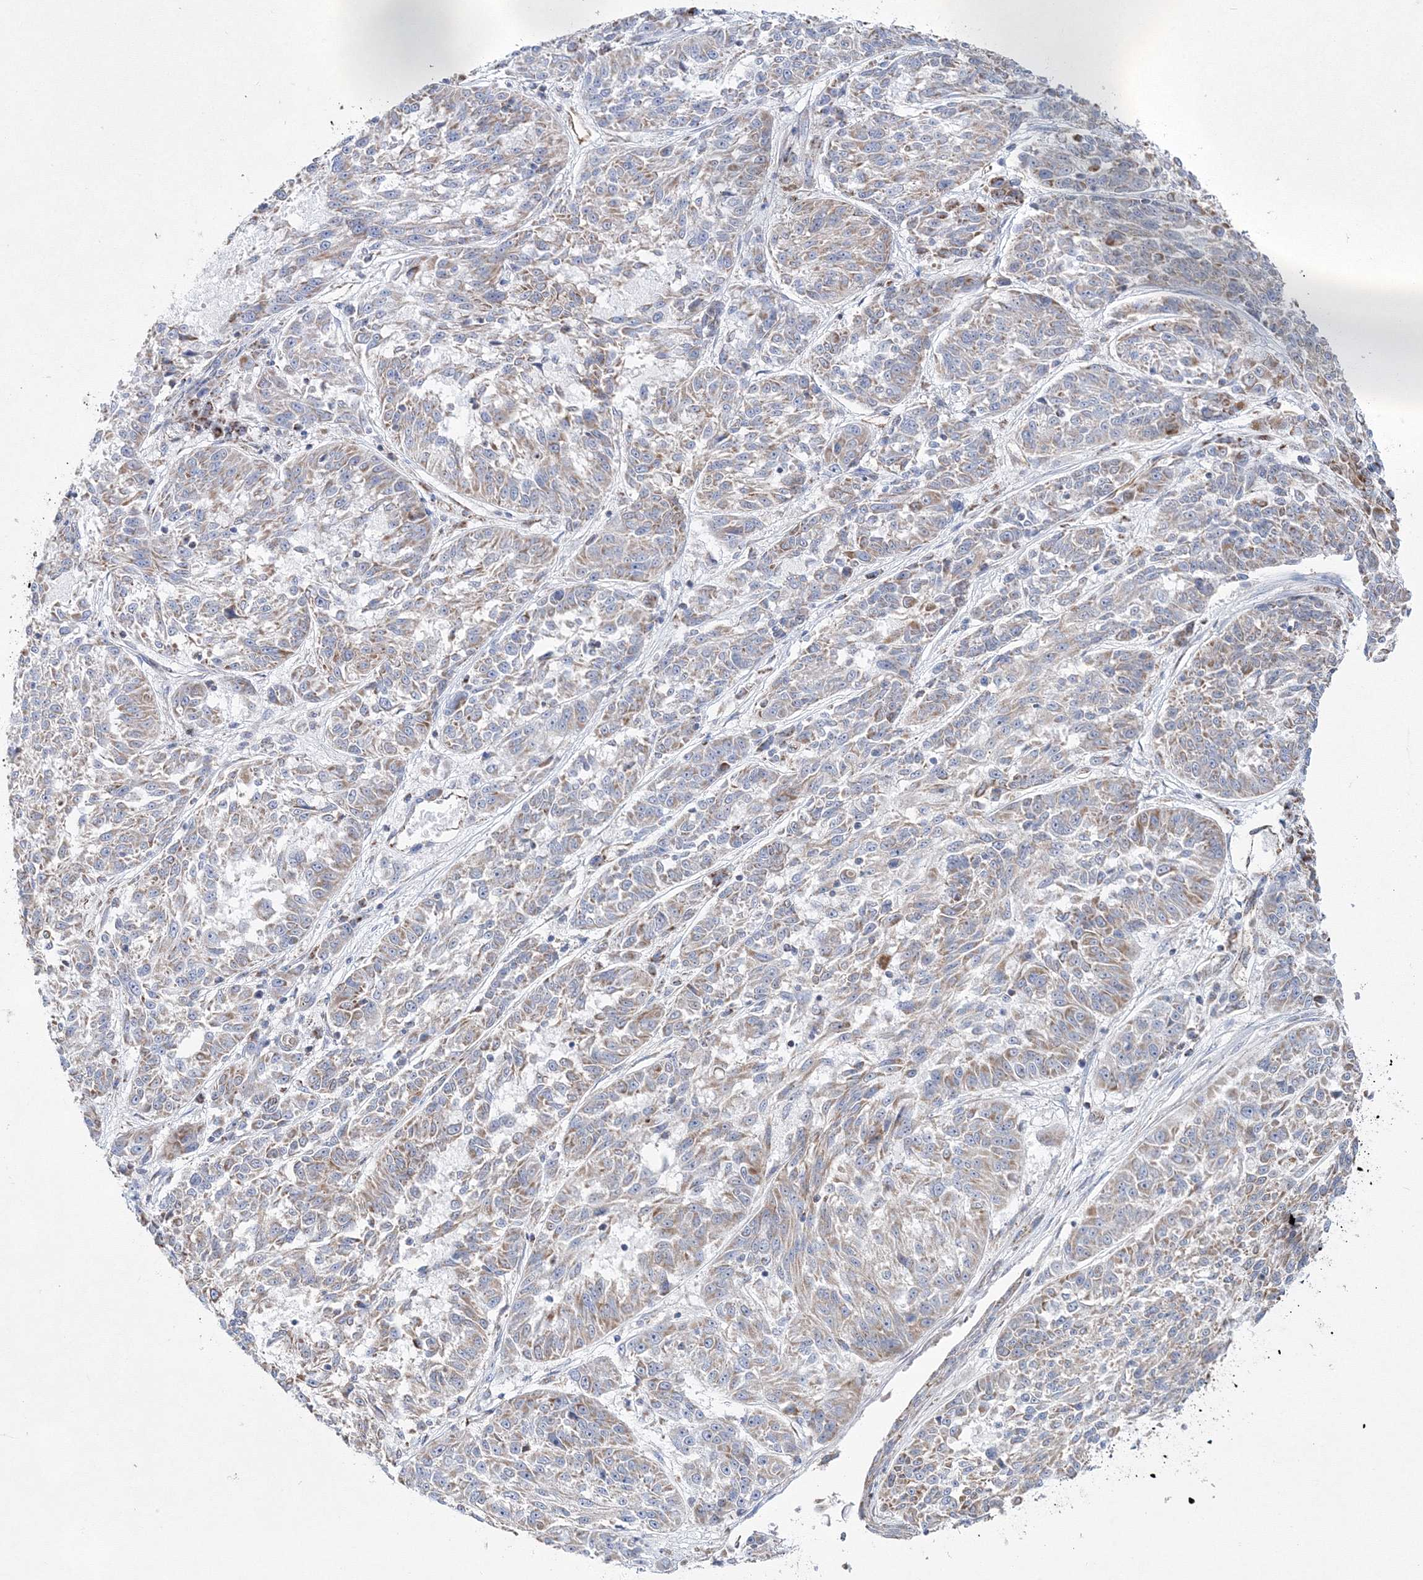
{"staining": {"intensity": "weak", "quantity": "25%-75%", "location": "cytoplasmic/membranous"}, "tissue": "melanoma", "cell_type": "Tumor cells", "image_type": "cancer", "snomed": [{"axis": "morphology", "description": "Malignant melanoma, NOS"}, {"axis": "topography", "description": "Skin"}], "caption": "A brown stain highlights weak cytoplasmic/membranous staining of a protein in melanoma tumor cells. The staining was performed using DAB (3,3'-diaminobenzidine) to visualize the protein expression in brown, while the nuclei were stained in blue with hematoxylin (Magnification: 20x).", "gene": "HIBCH", "patient": {"sex": "male", "age": 53}}